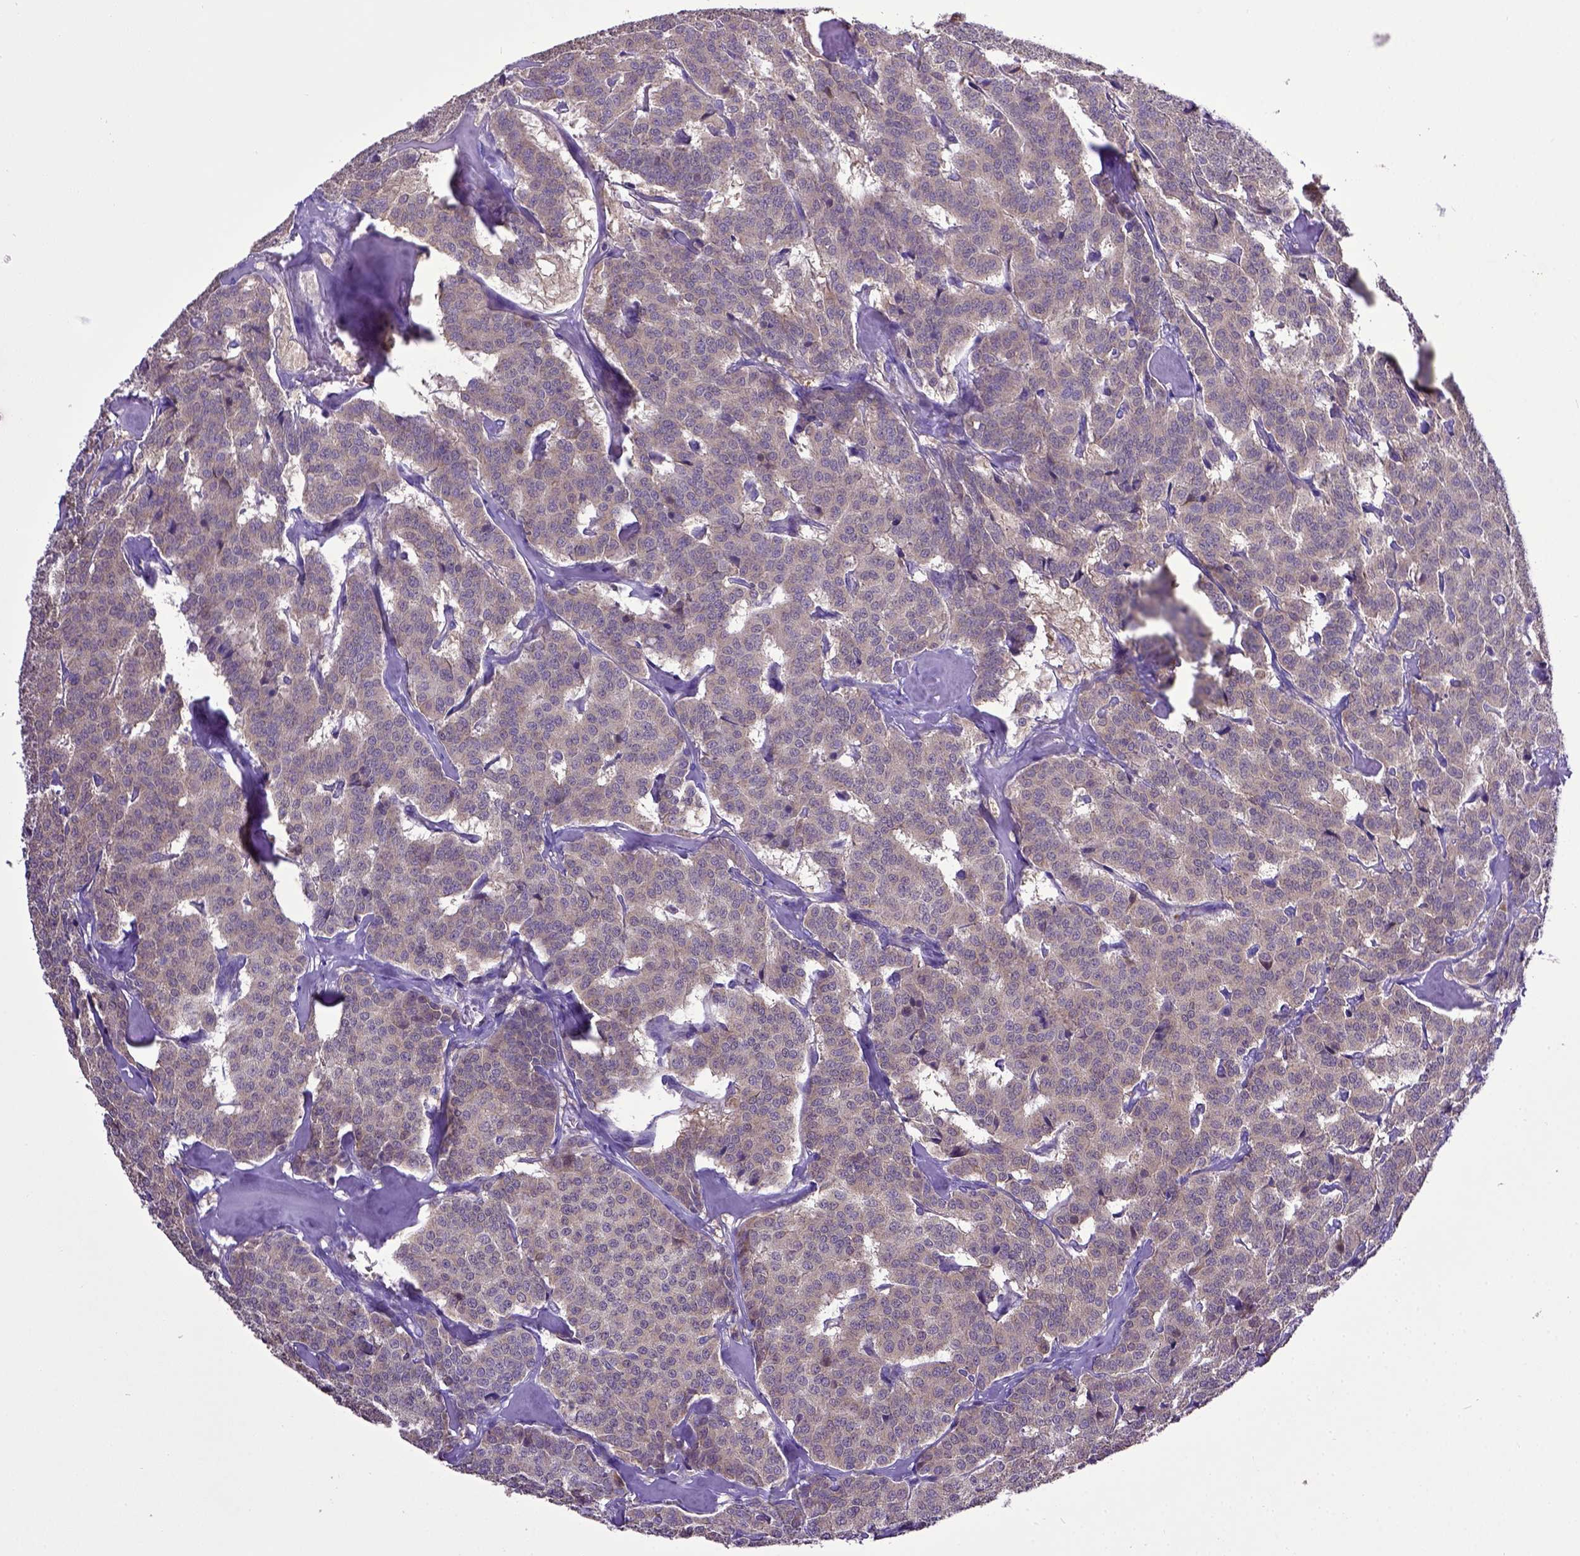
{"staining": {"intensity": "negative", "quantity": "none", "location": "none"}, "tissue": "carcinoid", "cell_type": "Tumor cells", "image_type": "cancer", "snomed": [{"axis": "morphology", "description": "Normal tissue, NOS"}, {"axis": "morphology", "description": "Carcinoid, malignant, NOS"}, {"axis": "topography", "description": "Lung"}], "caption": "The photomicrograph shows no significant expression in tumor cells of carcinoid. (DAB (3,3'-diaminobenzidine) immunohistochemistry (IHC), high magnification).", "gene": "CD40", "patient": {"sex": "female", "age": 46}}